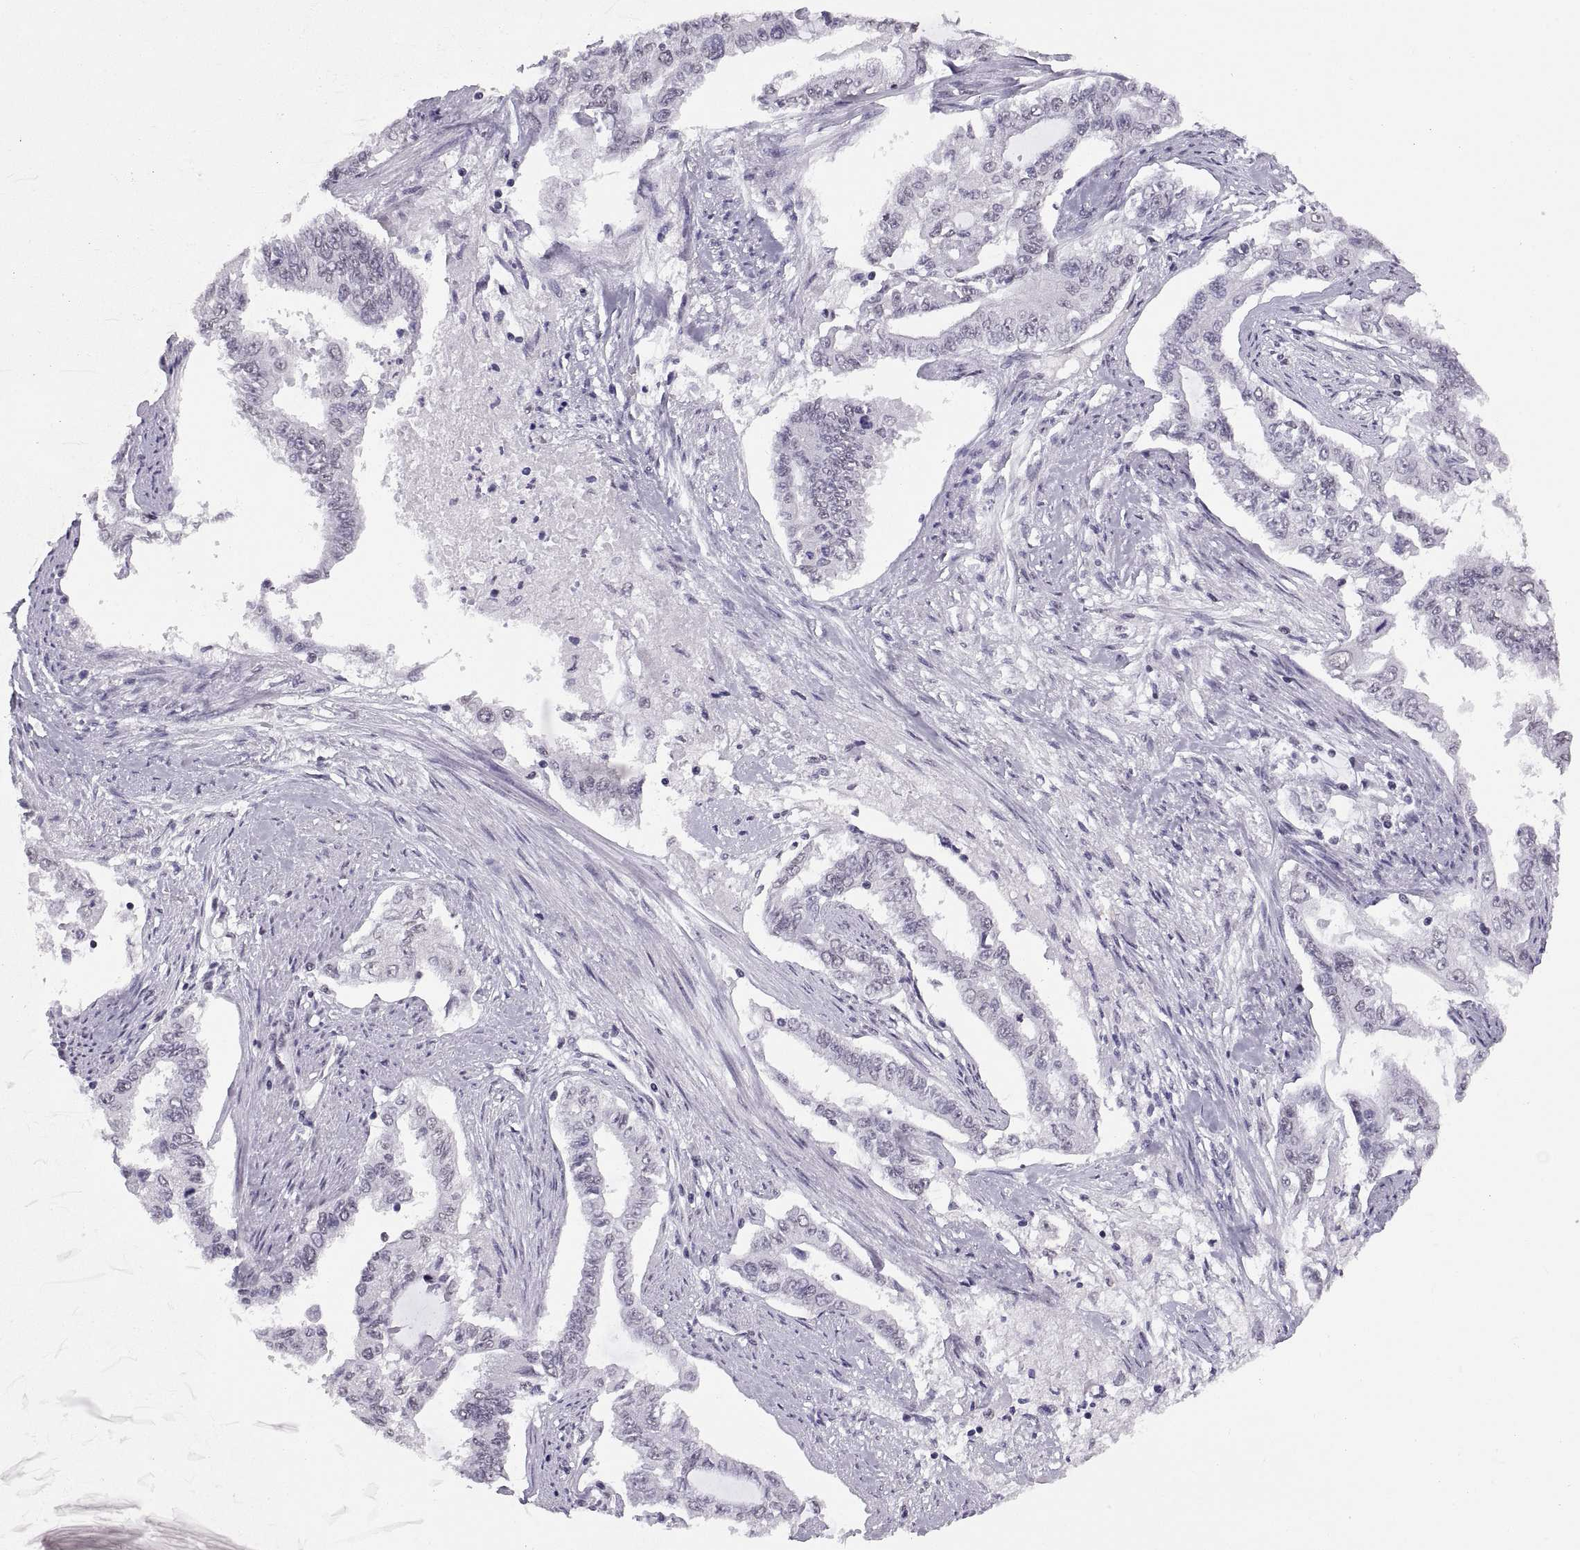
{"staining": {"intensity": "negative", "quantity": "none", "location": "none"}, "tissue": "endometrial cancer", "cell_type": "Tumor cells", "image_type": "cancer", "snomed": [{"axis": "morphology", "description": "Adenocarcinoma, NOS"}, {"axis": "topography", "description": "Uterus"}], "caption": "Protein analysis of endometrial cancer (adenocarcinoma) reveals no significant expression in tumor cells.", "gene": "CARTPT", "patient": {"sex": "female", "age": 59}}